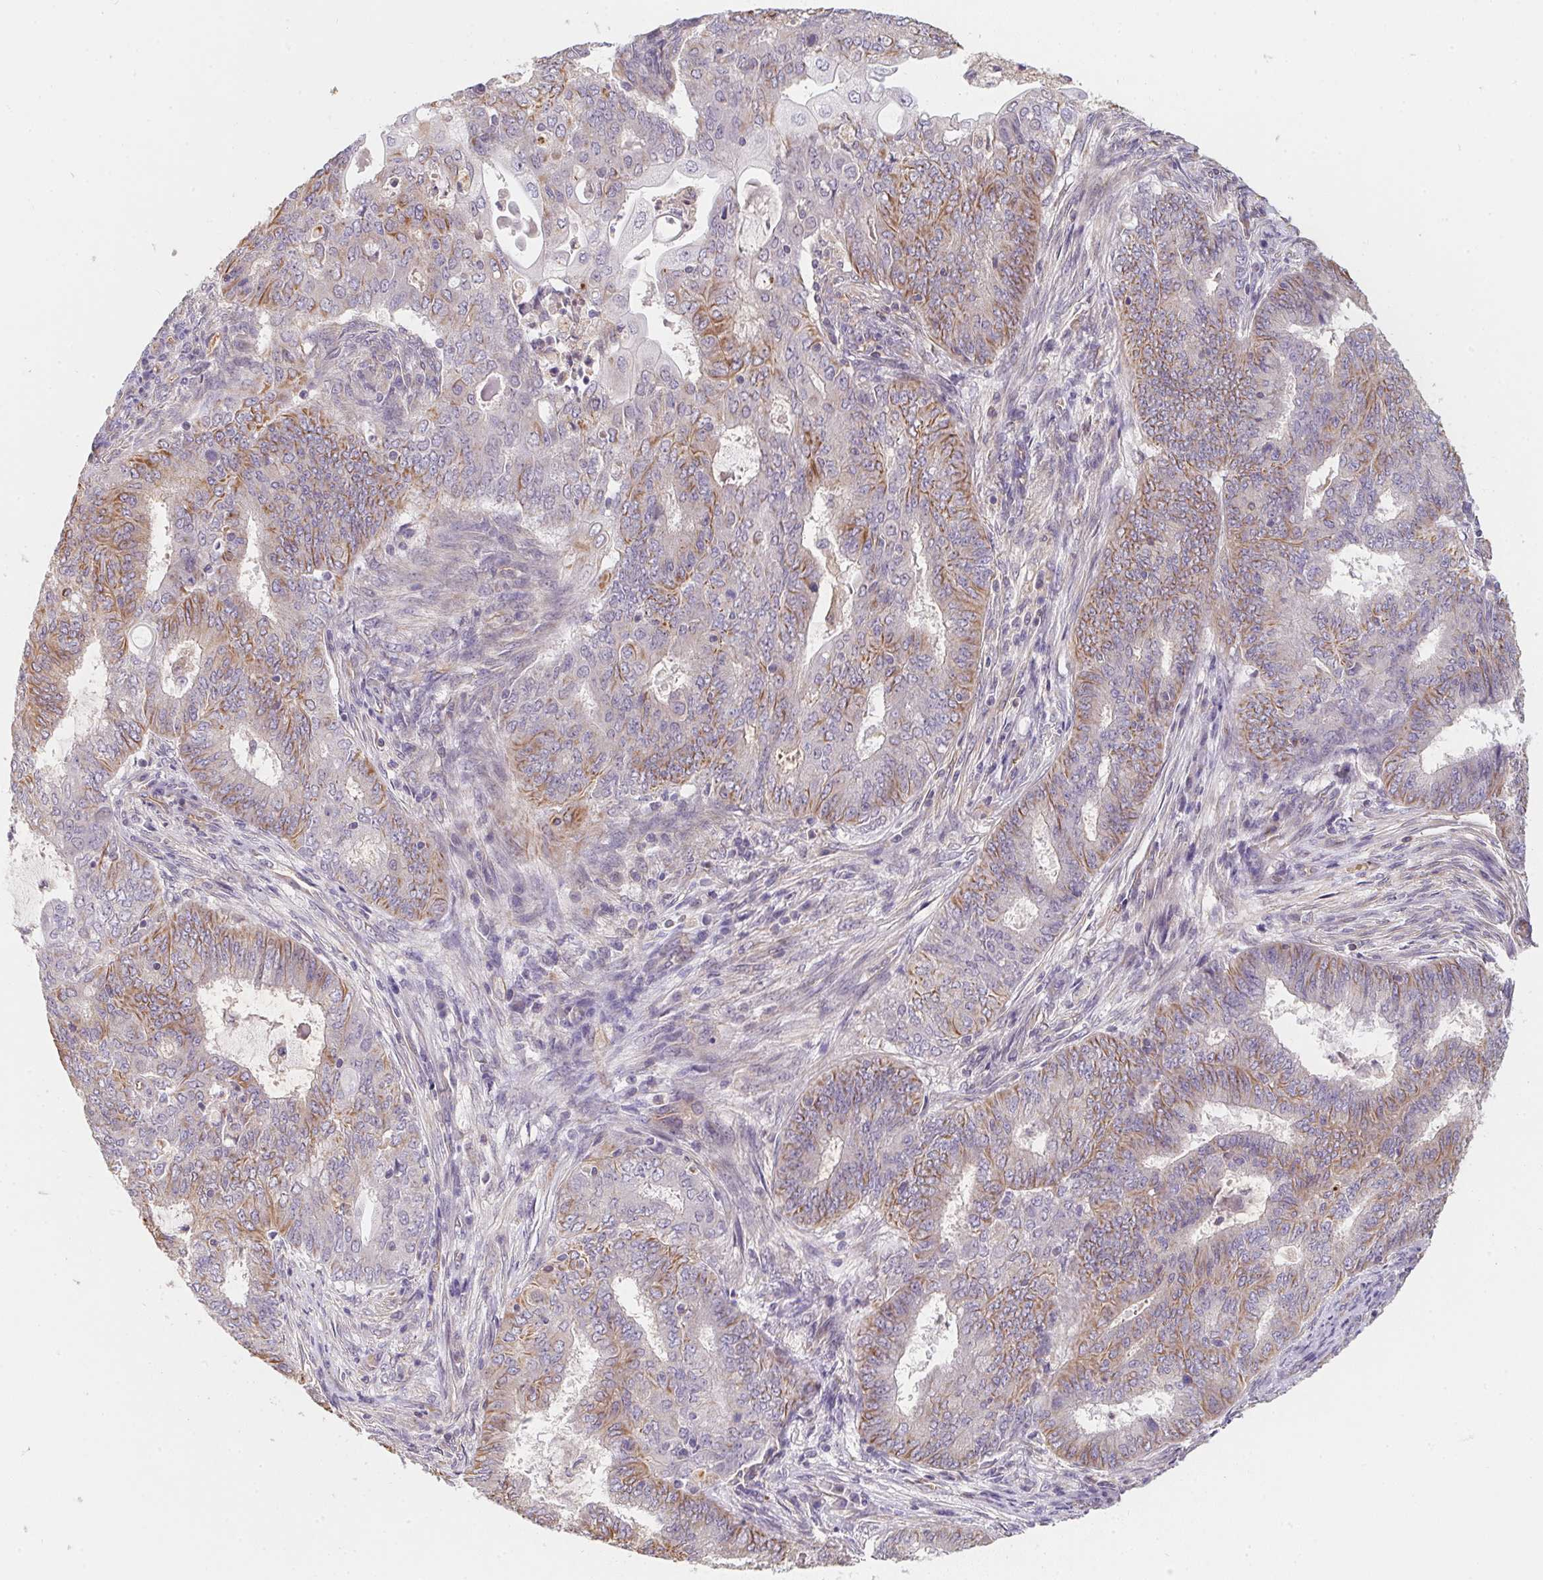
{"staining": {"intensity": "moderate", "quantity": "25%-75%", "location": "cytoplasmic/membranous"}, "tissue": "endometrial cancer", "cell_type": "Tumor cells", "image_type": "cancer", "snomed": [{"axis": "morphology", "description": "Adenocarcinoma, NOS"}, {"axis": "topography", "description": "Endometrium"}], "caption": "High-magnification brightfield microscopy of endometrial adenocarcinoma stained with DAB (brown) and counterstained with hematoxylin (blue). tumor cells exhibit moderate cytoplasmic/membranous positivity is present in approximately25%-75% of cells. The staining was performed using DAB (3,3'-diaminobenzidine), with brown indicating positive protein expression. Nuclei are stained blue with hematoxylin.", "gene": "TBKBP1", "patient": {"sex": "female", "age": 62}}